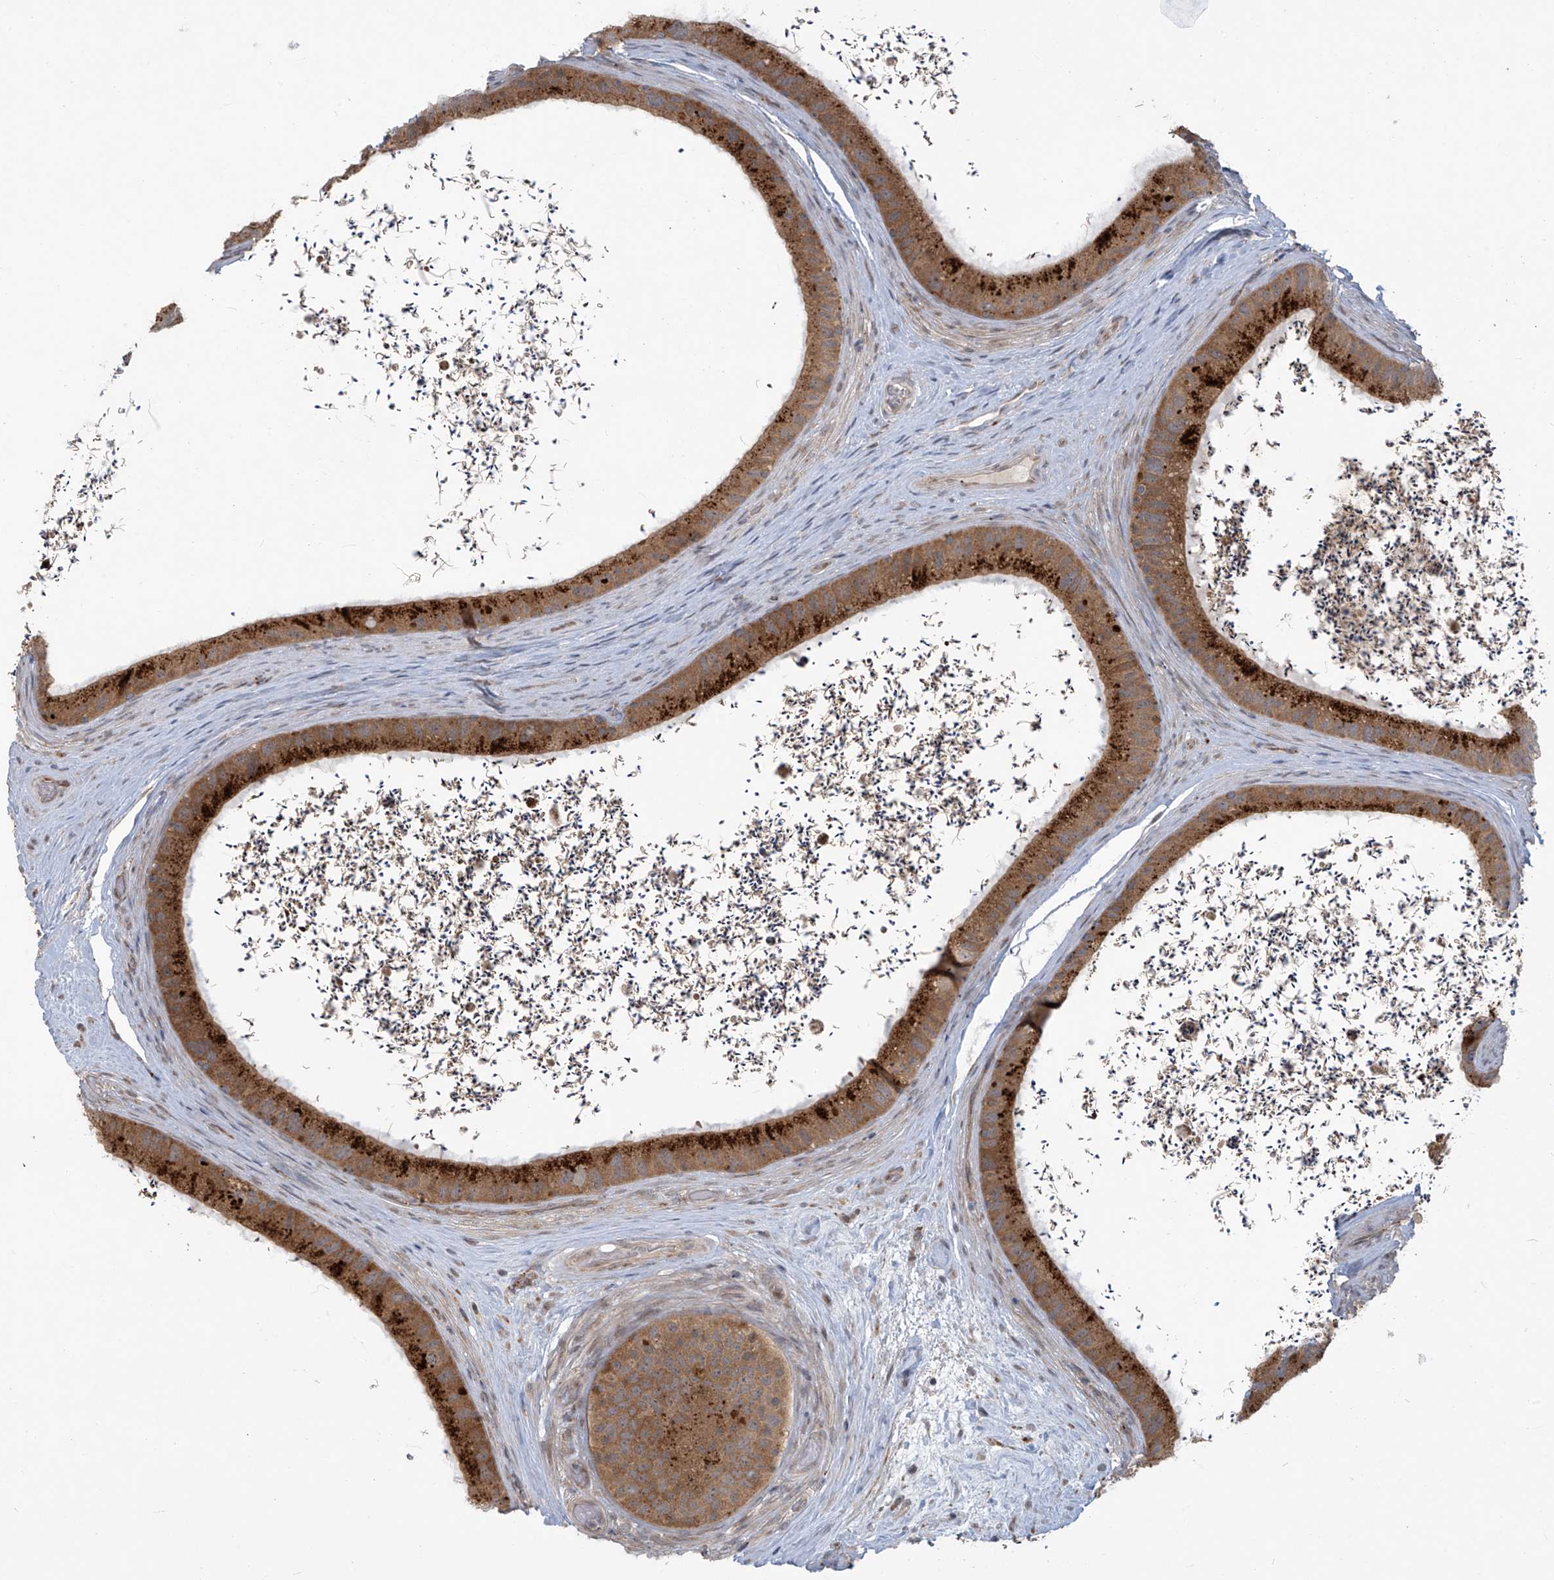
{"staining": {"intensity": "strong", "quantity": "25%-75%", "location": "cytoplasmic/membranous"}, "tissue": "epididymis", "cell_type": "Glandular cells", "image_type": "normal", "snomed": [{"axis": "morphology", "description": "Normal tissue, NOS"}, {"axis": "topography", "description": "Epididymis, spermatic cord, NOS"}], "caption": "Glandular cells exhibit strong cytoplasmic/membranous expression in approximately 25%-75% of cells in normal epididymis.", "gene": "PLEKHM3", "patient": {"sex": "male", "age": 50}}